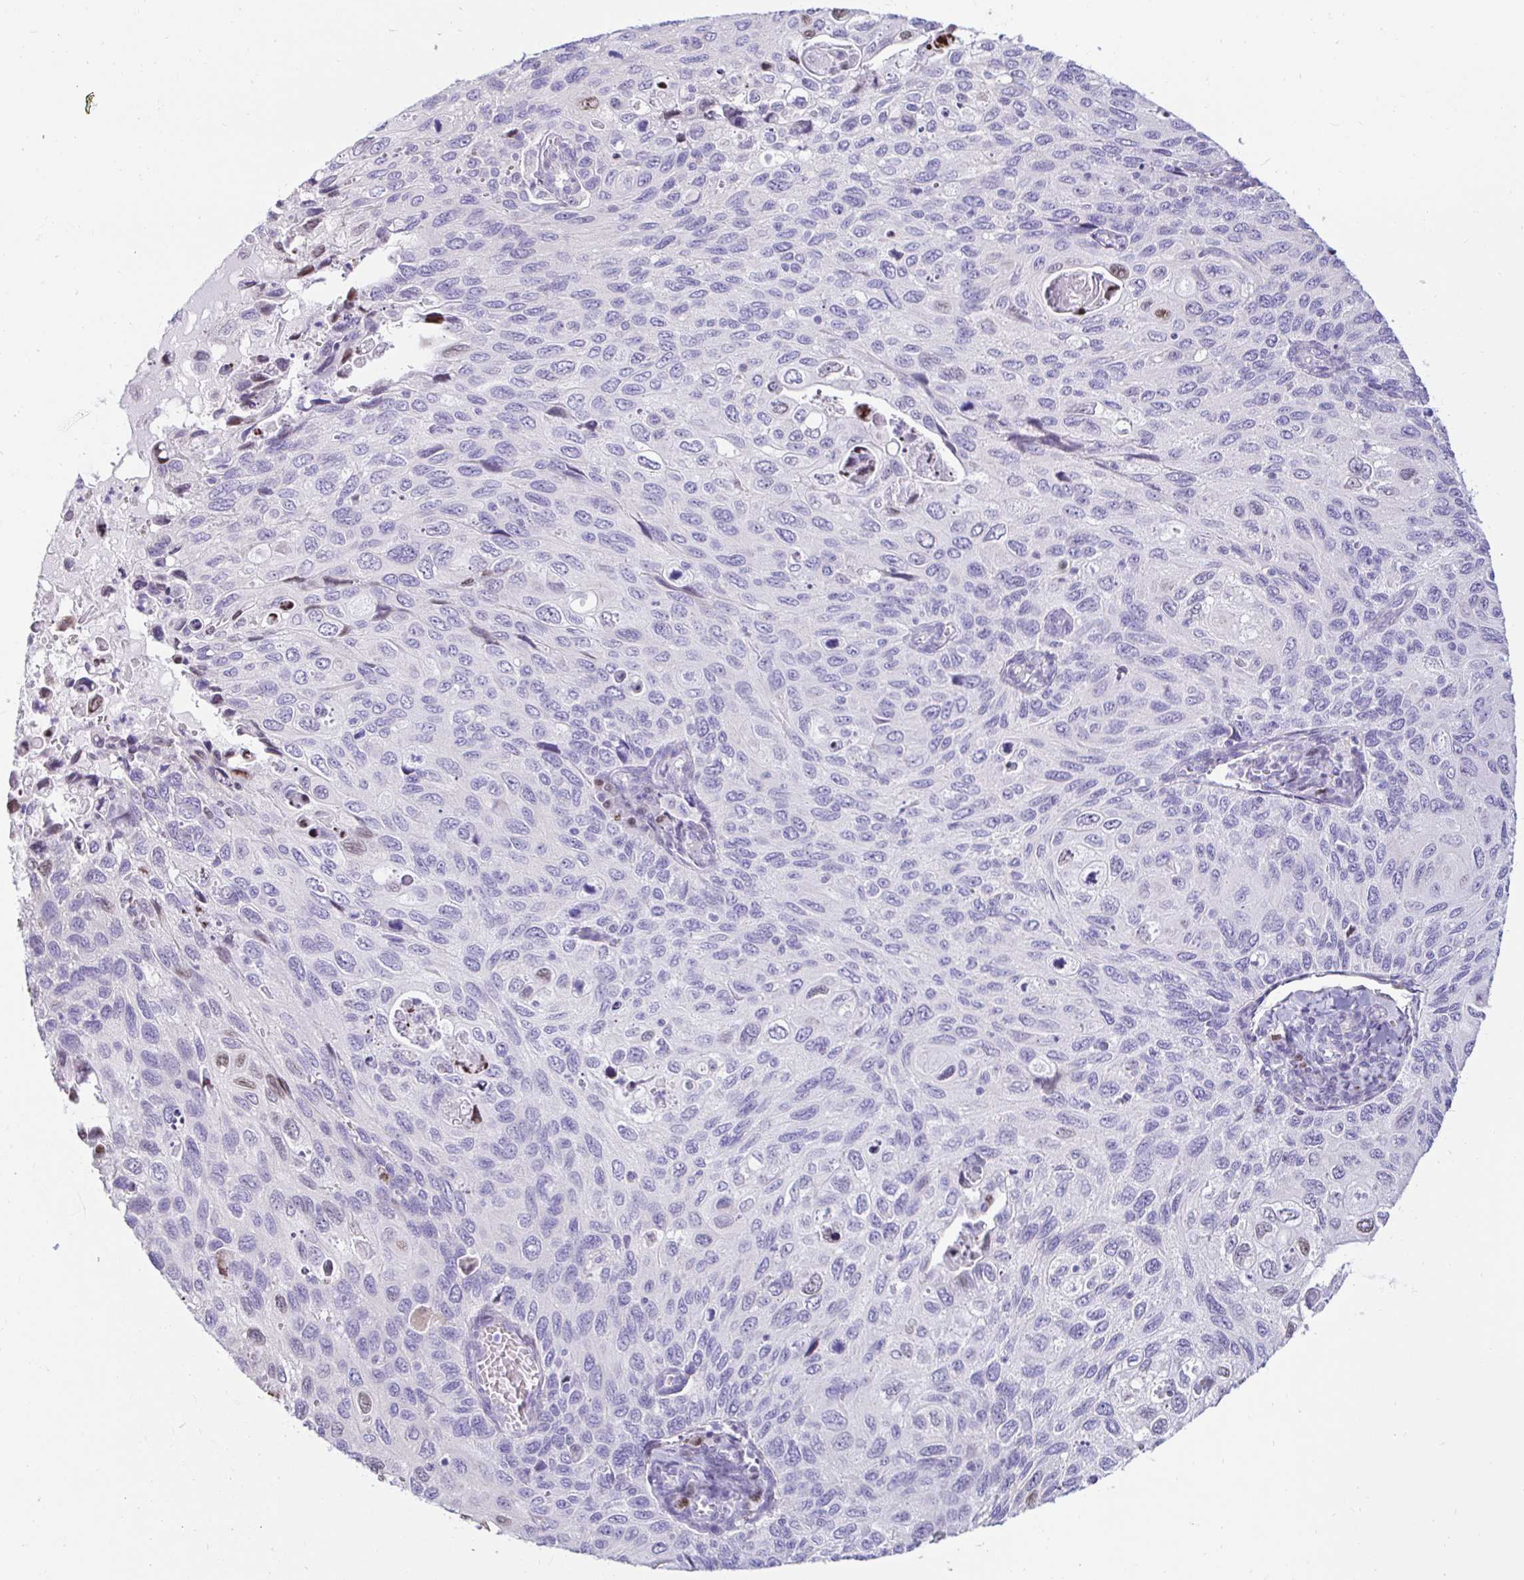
{"staining": {"intensity": "negative", "quantity": "none", "location": "none"}, "tissue": "cervical cancer", "cell_type": "Tumor cells", "image_type": "cancer", "snomed": [{"axis": "morphology", "description": "Squamous cell carcinoma, NOS"}, {"axis": "topography", "description": "Cervix"}], "caption": "Immunohistochemistry histopathology image of neoplastic tissue: cervical squamous cell carcinoma stained with DAB (3,3'-diaminobenzidine) displays no significant protein expression in tumor cells.", "gene": "CAPSL", "patient": {"sex": "female", "age": 70}}